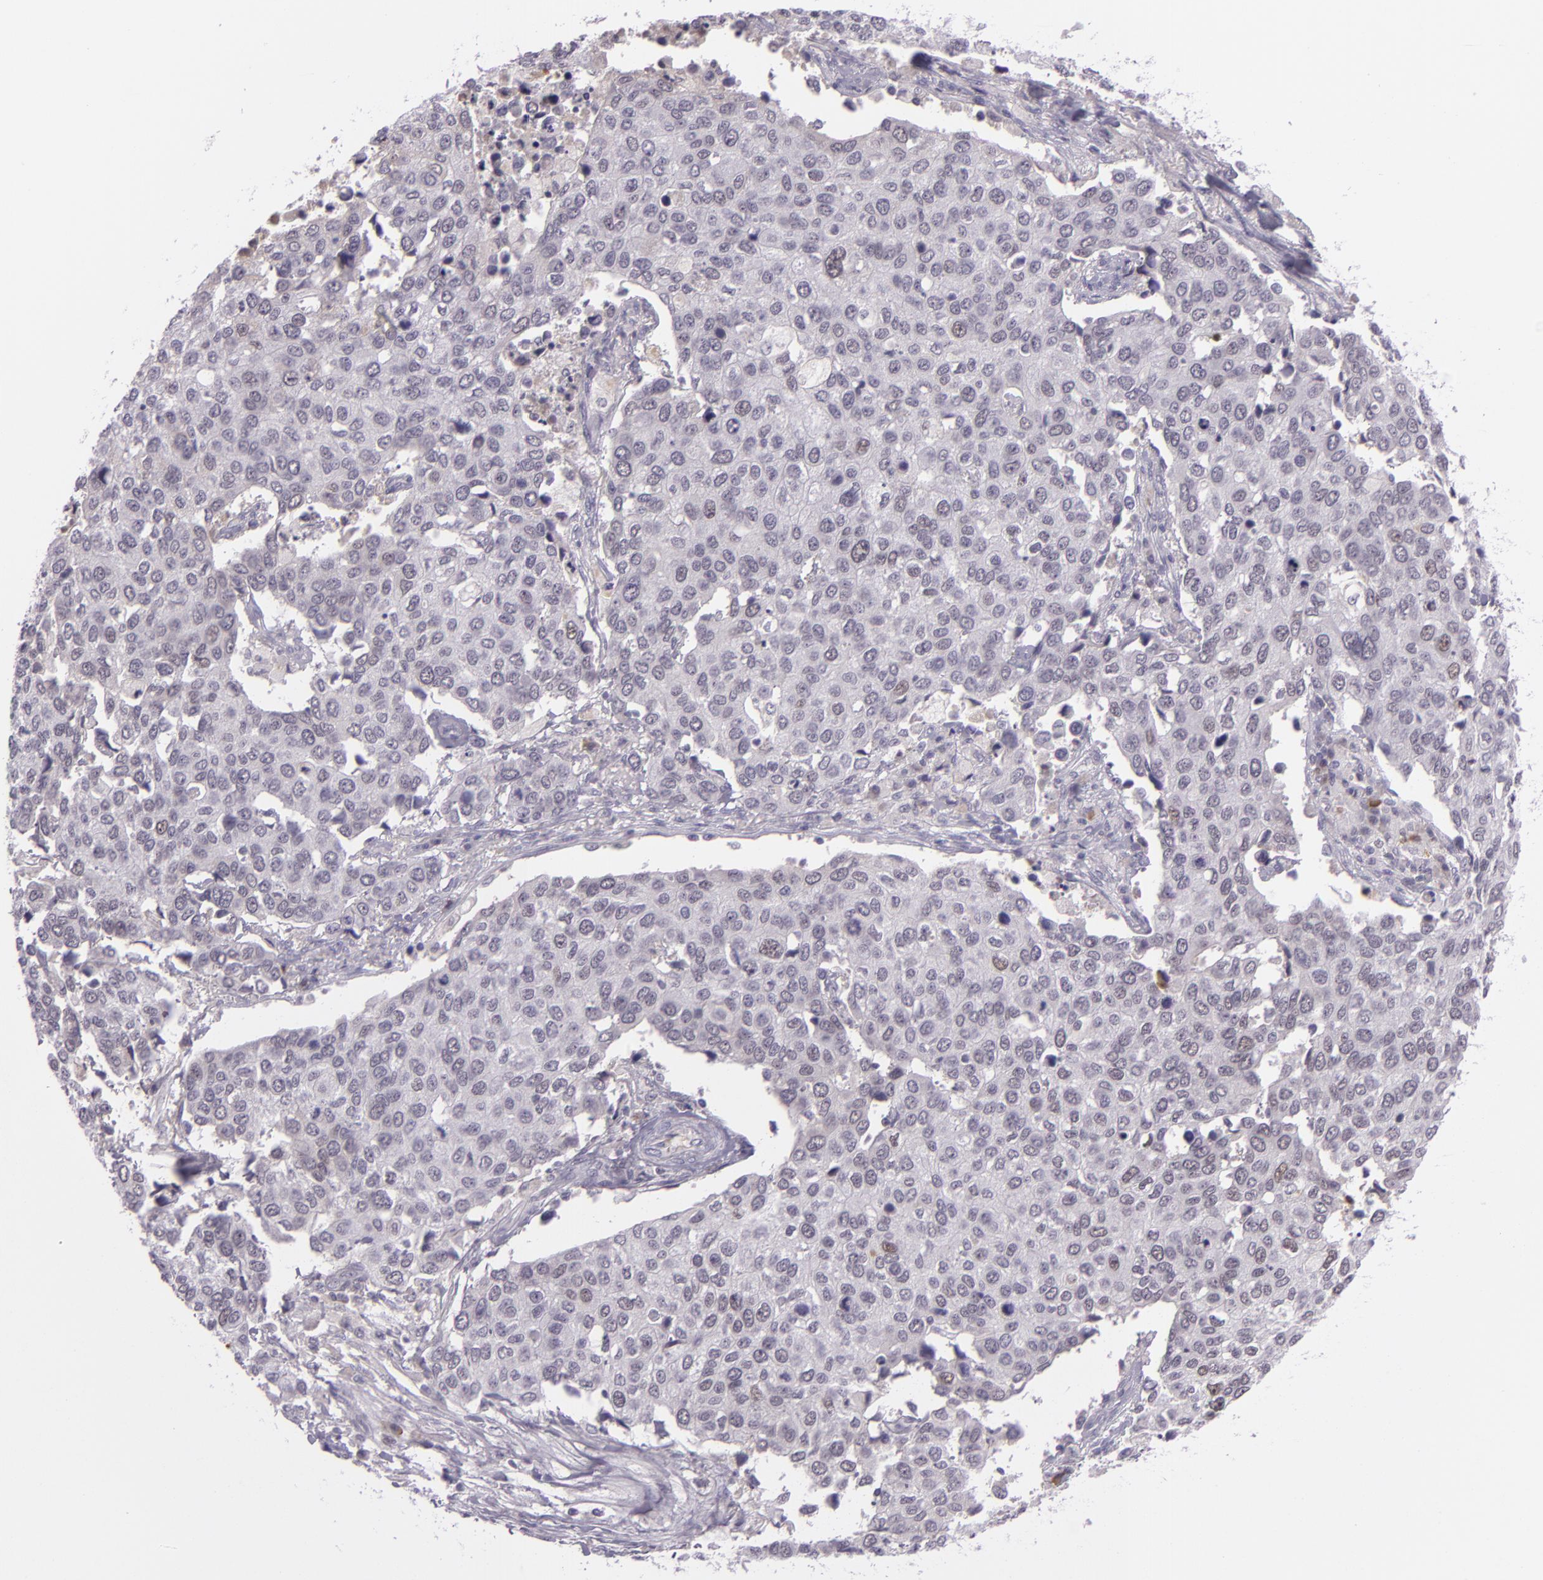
{"staining": {"intensity": "negative", "quantity": "none", "location": "none"}, "tissue": "cervical cancer", "cell_type": "Tumor cells", "image_type": "cancer", "snomed": [{"axis": "morphology", "description": "Squamous cell carcinoma, NOS"}, {"axis": "topography", "description": "Cervix"}], "caption": "This is a micrograph of immunohistochemistry (IHC) staining of cervical squamous cell carcinoma, which shows no staining in tumor cells. (DAB (3,3'-diaminobenzidine) immunohistochemistry (IHC) with hematoxylin counter stain).", "gene": "CHEK2", "patient": {"sex": "female", "age": 54}}